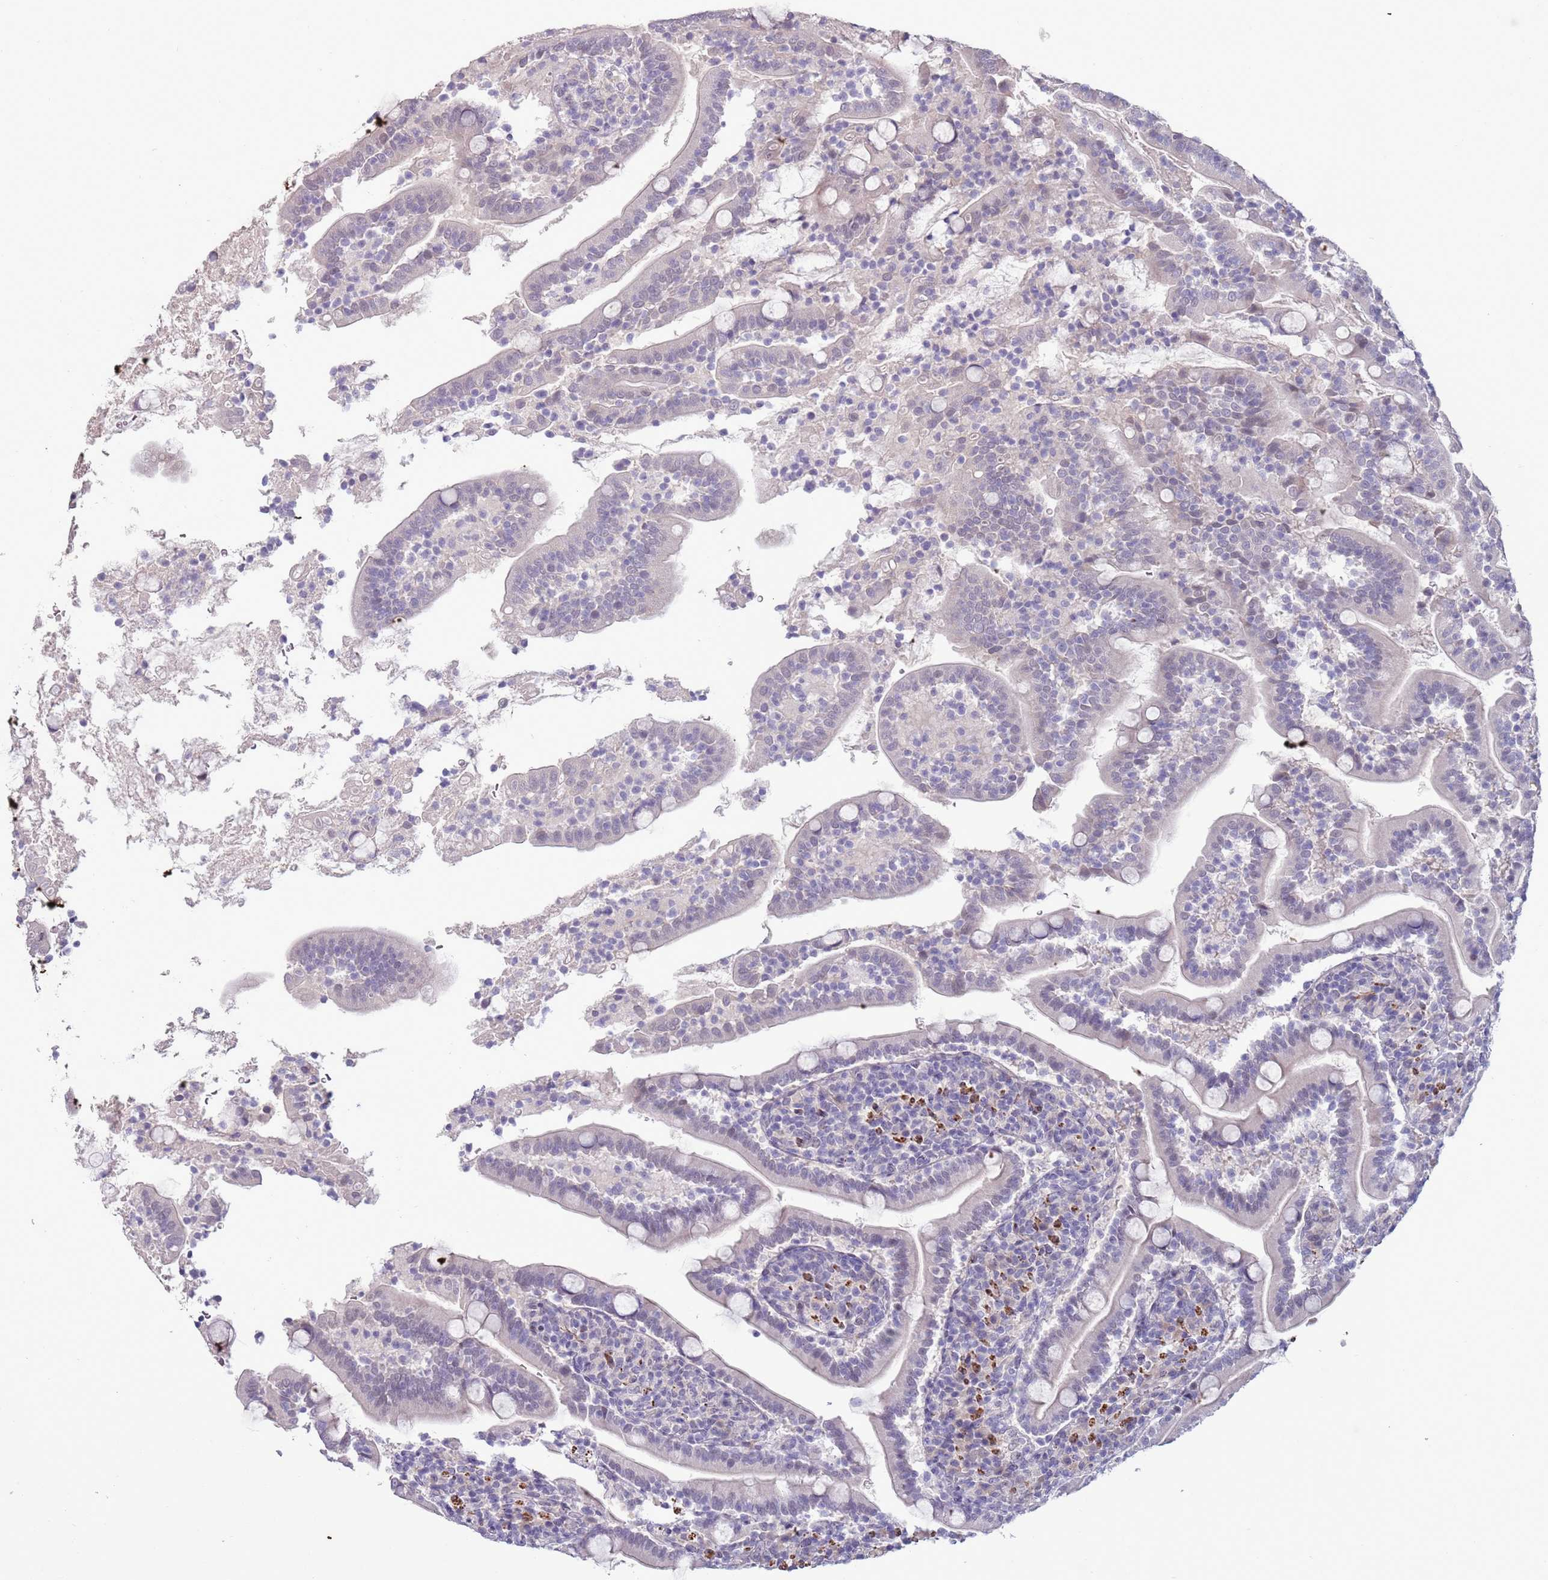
{"staining": {"intensity": "negative", "quantity": "none", "location": "none"}, "tissue": "duodenum", "cell_type": "Glandular cells", "image_type": "normal", "snomed": [{"axis": "morphology", "description": "Normal tissue, NOS"}, {"axis": "topography", "description": "Duodenum"}], "caption": "High power microscopy photomicrograph of an immunohistochemistry photomicrograph of benign duodenum, revealing no significant staining in glandular cells.", "gene": "ENSG00000271254", "patient": {"sex": "male", "age": 35}}